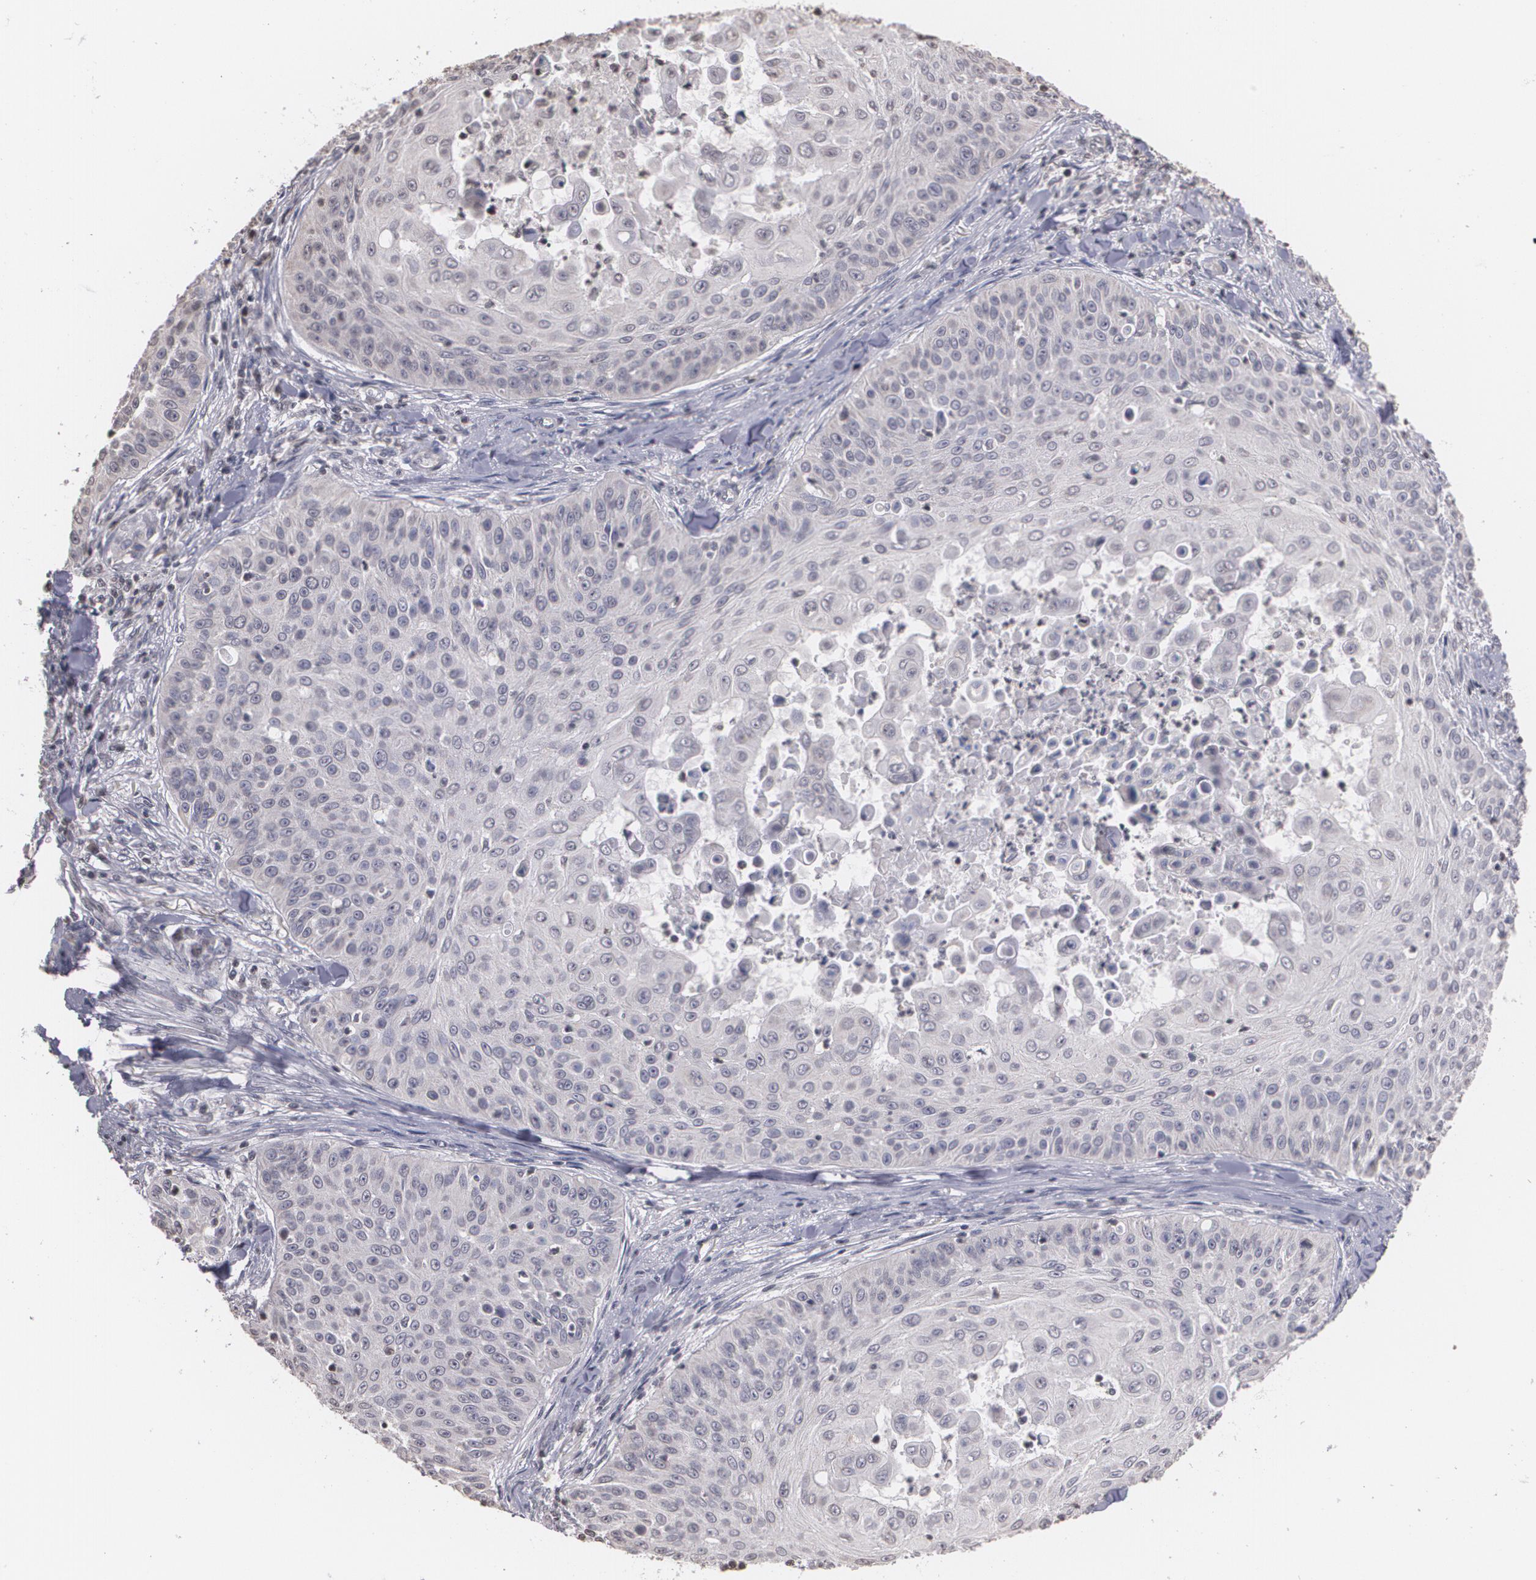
{"staining": {"intensity": "negative", "quantity": "none", "location": "none"}, "tissue": "skin cancer", "cell_type": "Tumor cells", "image_type": "cancer", "snomed": [{"axis": "morphology", "description": "Squamous cell carcinoma, NOS"}, {"axis": "topography", "description": "Skin"}], "caption": "Tumor cells are negative for protein expression in human skin cancer. (DAB IHC with hematoxylin counter stain).", "gene": "THRB", "patient": {"sex": "male", "age": 82}}